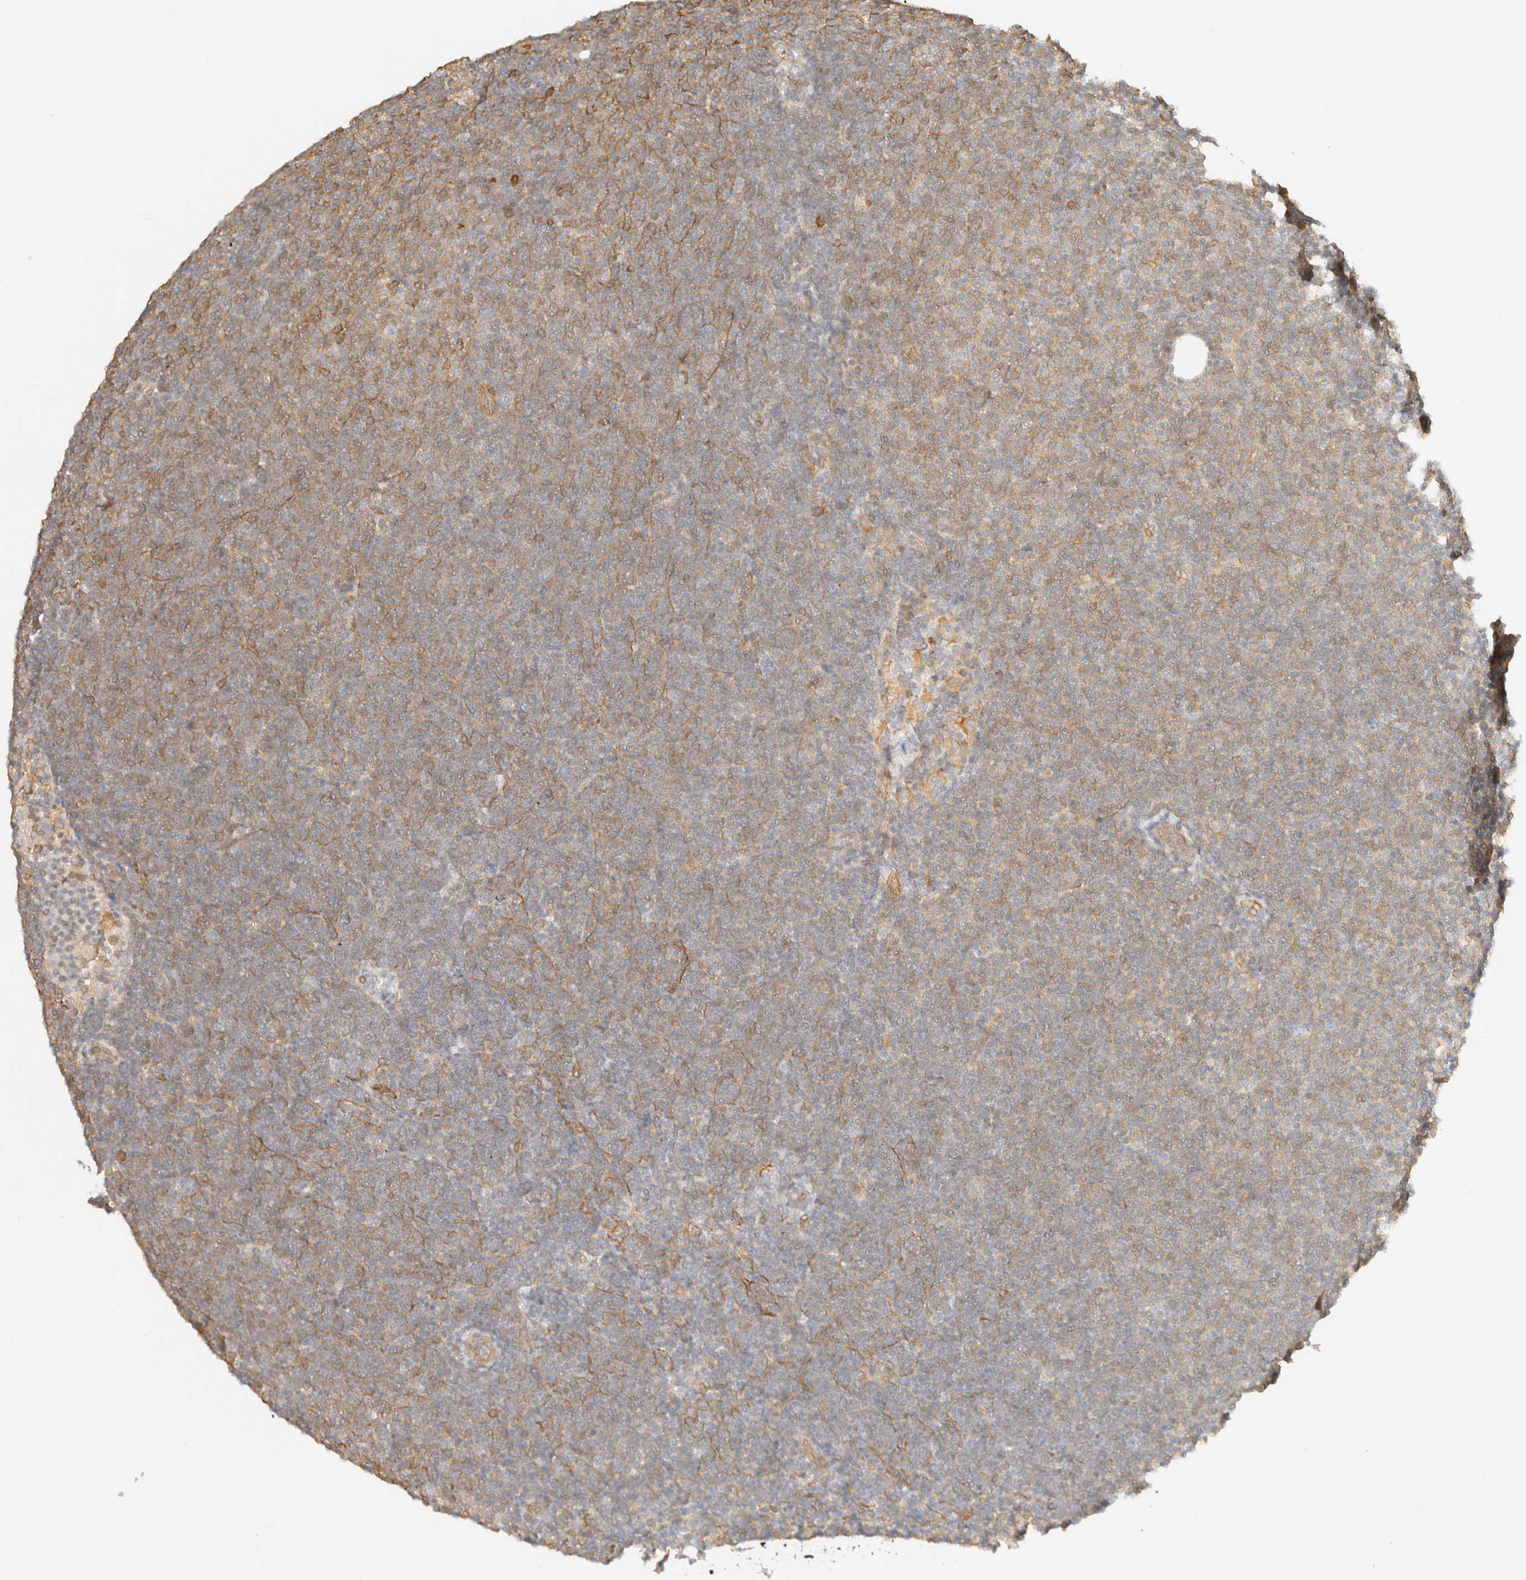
{"staining": {"intensity": "moderate", "quantity": "25%-75%", "location": "cytoplasmic/membranous"}, "tissue": "lymphoma", "cell_type": "Tumor cells", "image_type": "cancer", "snomed": [{"axis": "morphology", "description": "Malignant lymphoma, non-Hodgkin's type, Low grade"}, {"axis": "topography", "description": "Lymph node"}], "caption": "Low-grade malignant lymphoma, non-Hodgkin's type tissue displays moderate cytoplasmic/membranous staining in approximately 25%-75% of tumor cells The protein is shown in brown color, while the nuclei are stained blue.", "gene": "OTOP2", "patient": {"sex": "female", "age": 53}}